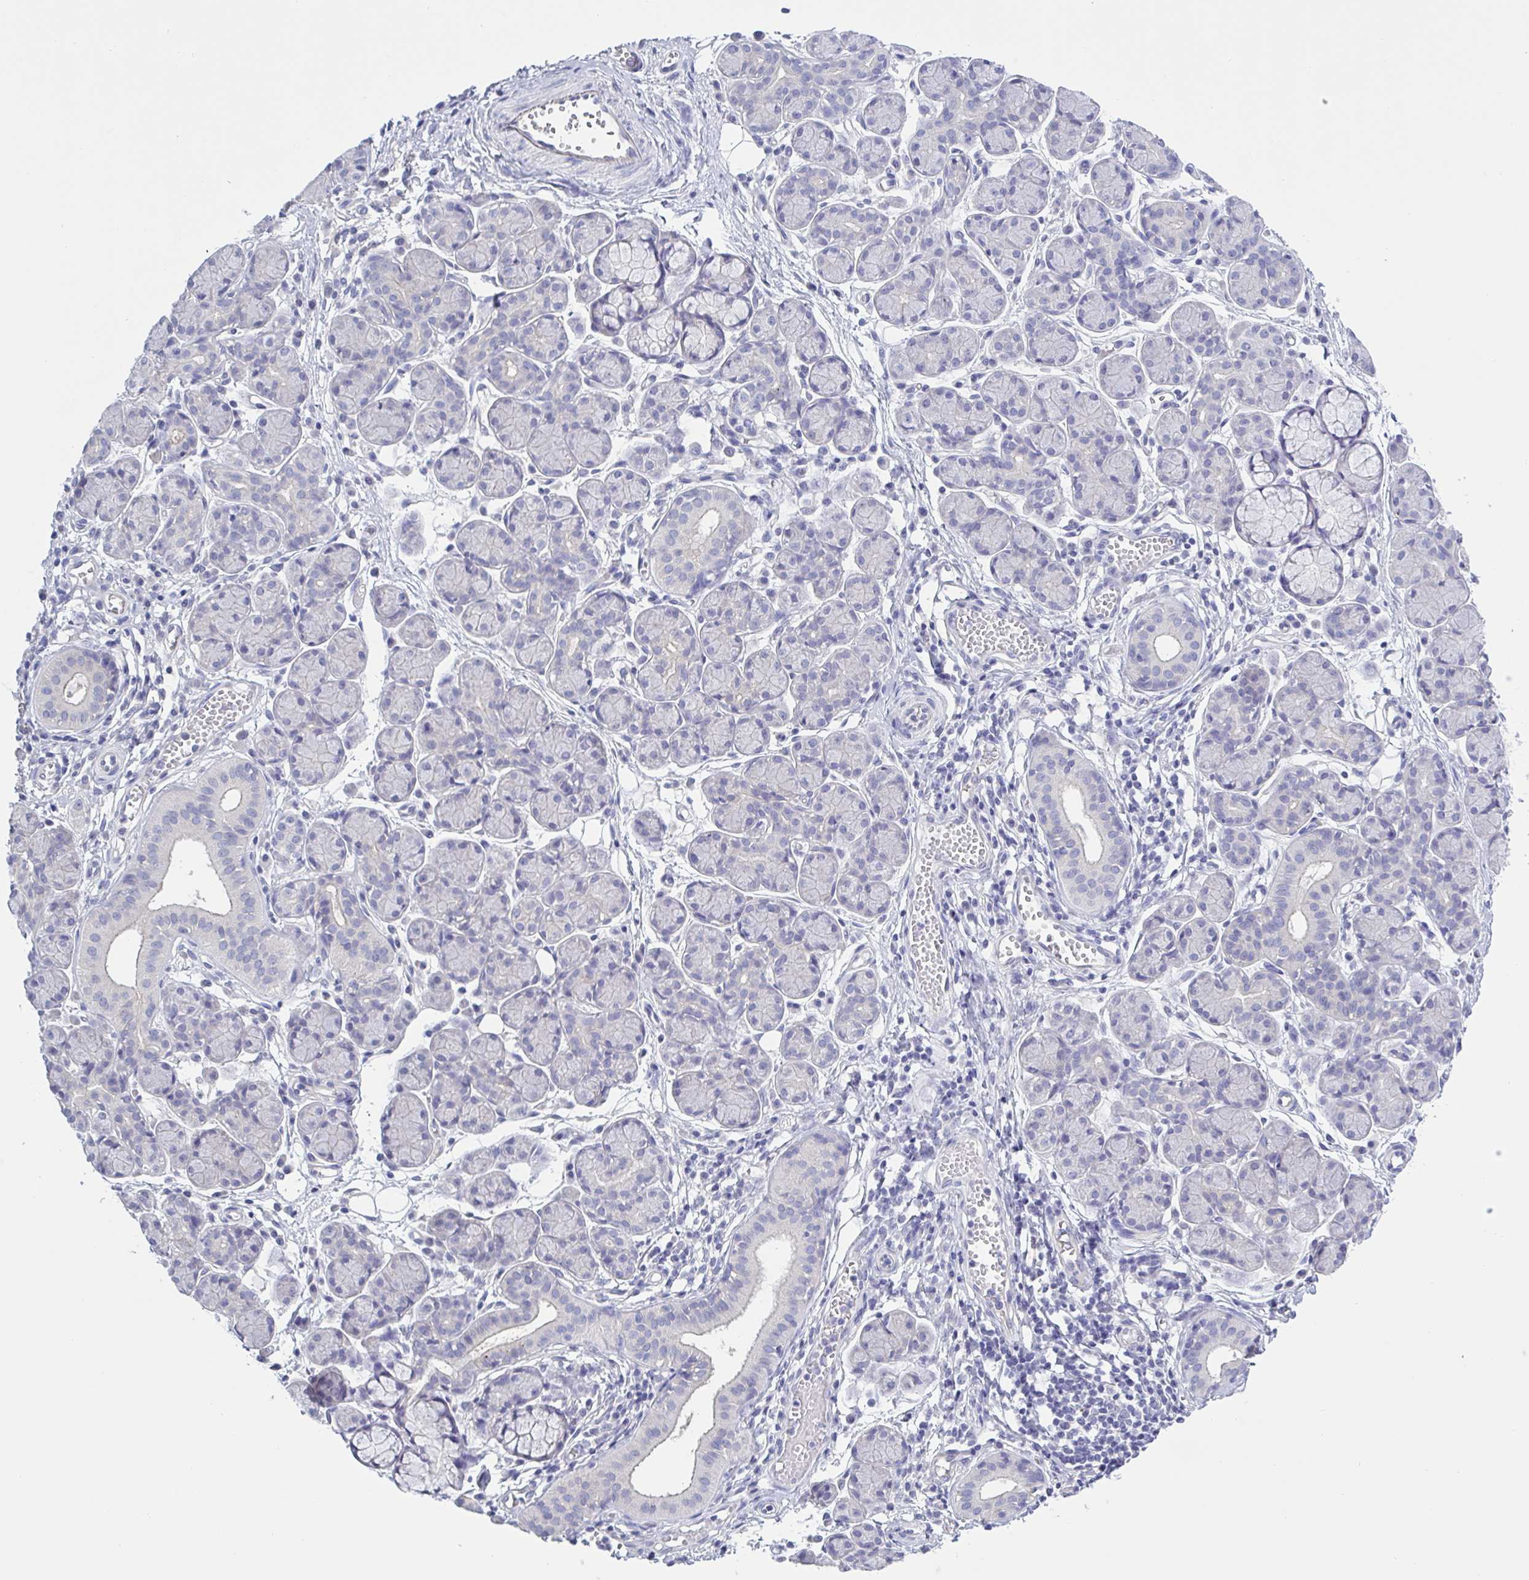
{"staining": {"intensity": "negative", "quantity": "none", "location": "none"}, "tissue": "salivary gland", "cell_type": "Glandular cells", "image_type": "normal", "snomed": [{"axis": "morphology", "description": "Normal tissue, NOS"}, {"axis": "morphology", "description": "Inflammation, NOS"}, {"axis": "topography", "description": "Lymph node"}, {"axis": "topography", "description": "Salivary gland"}], "caption": "Immunohistochemistry (IHC) of normal human salivary gland shows no expression in glandular cells.", "gene": "CHMP5", "patient": {"sex": "male", "age": 3}}